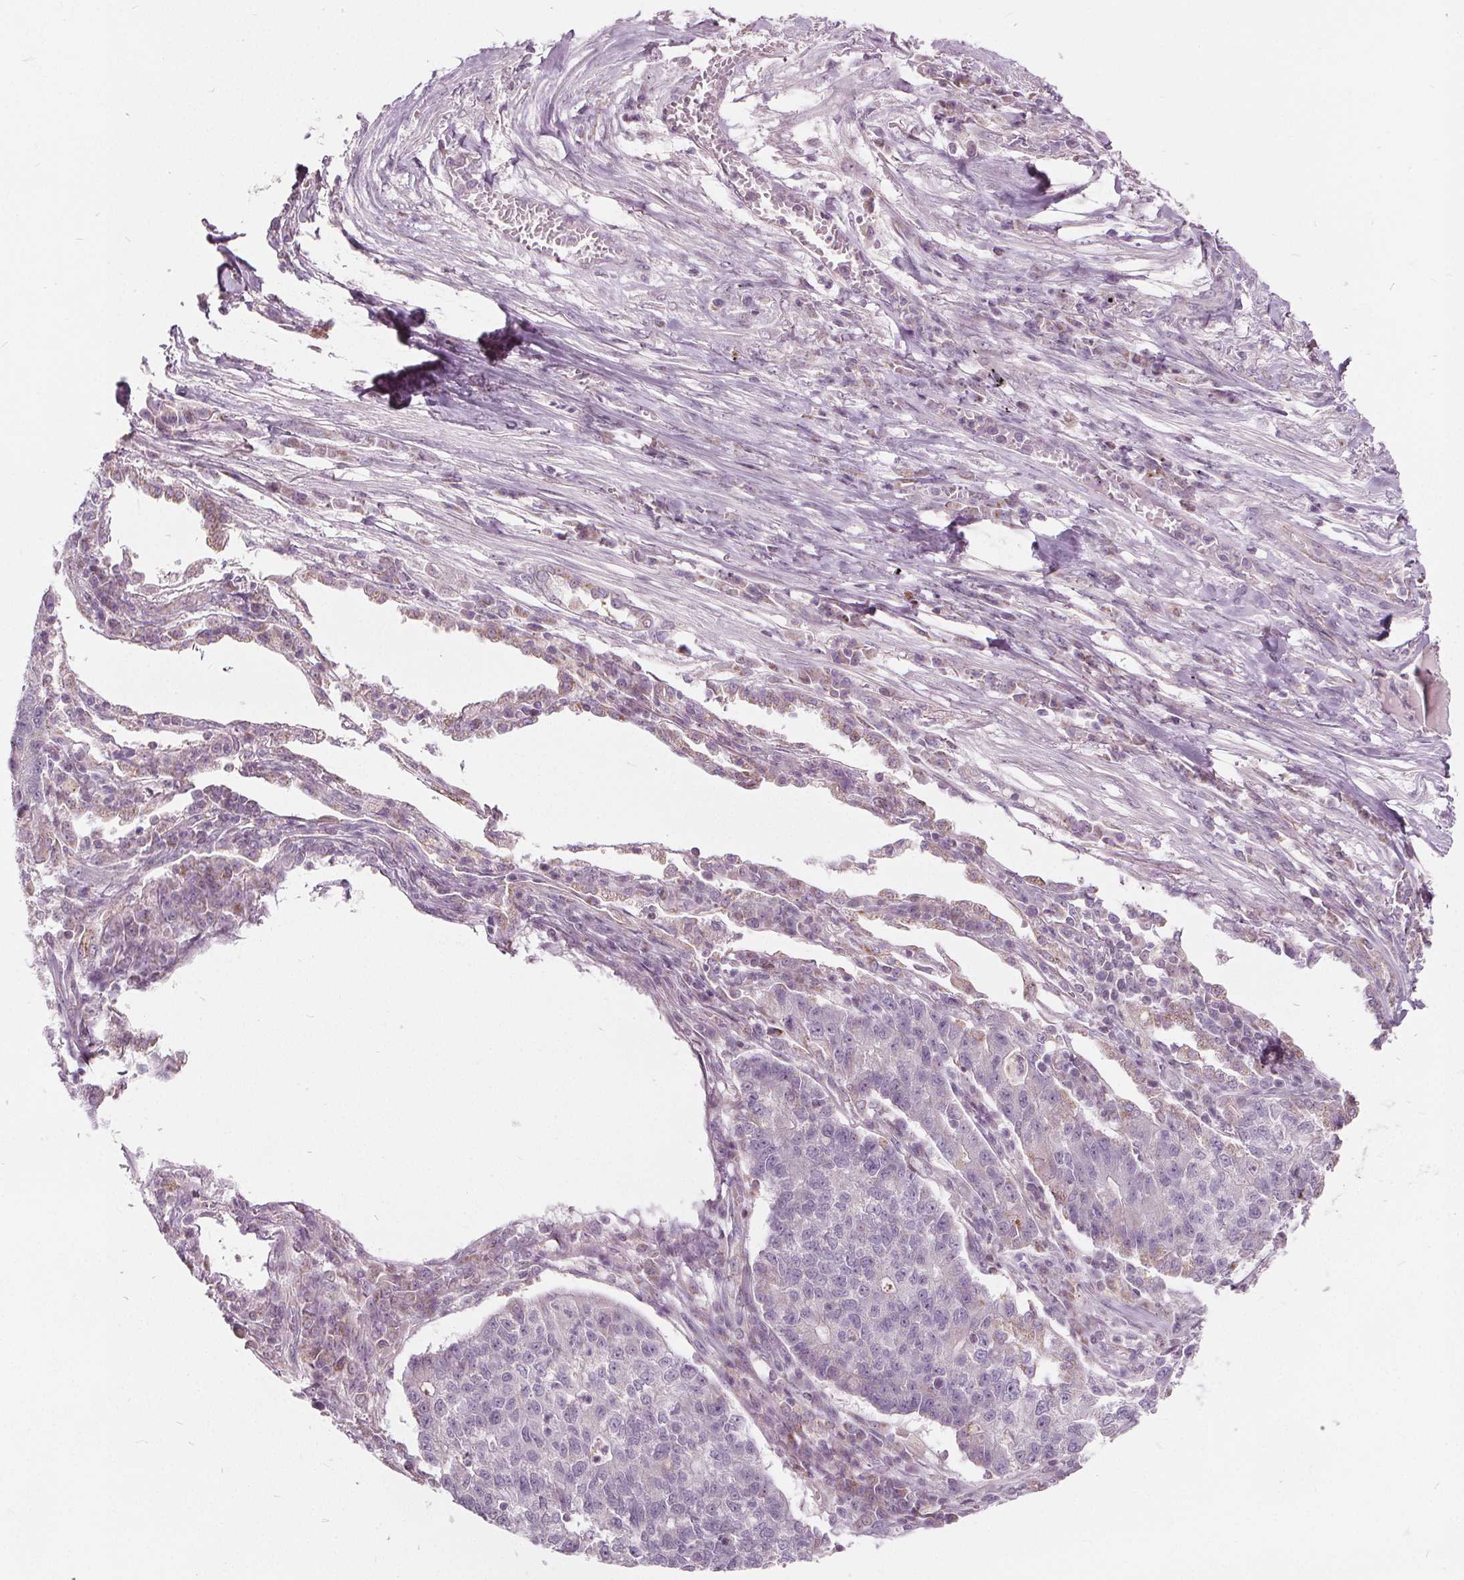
{"staining": {"intensity": "negative", "quantity": "none", "location": "none"}, "tissue": "lung cancer", "cell_type": "Tumor cells", "image_type": "cancer", "snomed": [{"axis": "morphology", "description": "Adenocarcinoma, NOS"}, {"axis": "topography", "description": "Lung"}], "caption": "Protein analysis of lung cancer (adenocarcinoma) exhibits no significant staining in tumor cells.", "gene": "ECI2", "patient": {"sex": "male", "age": 57}}